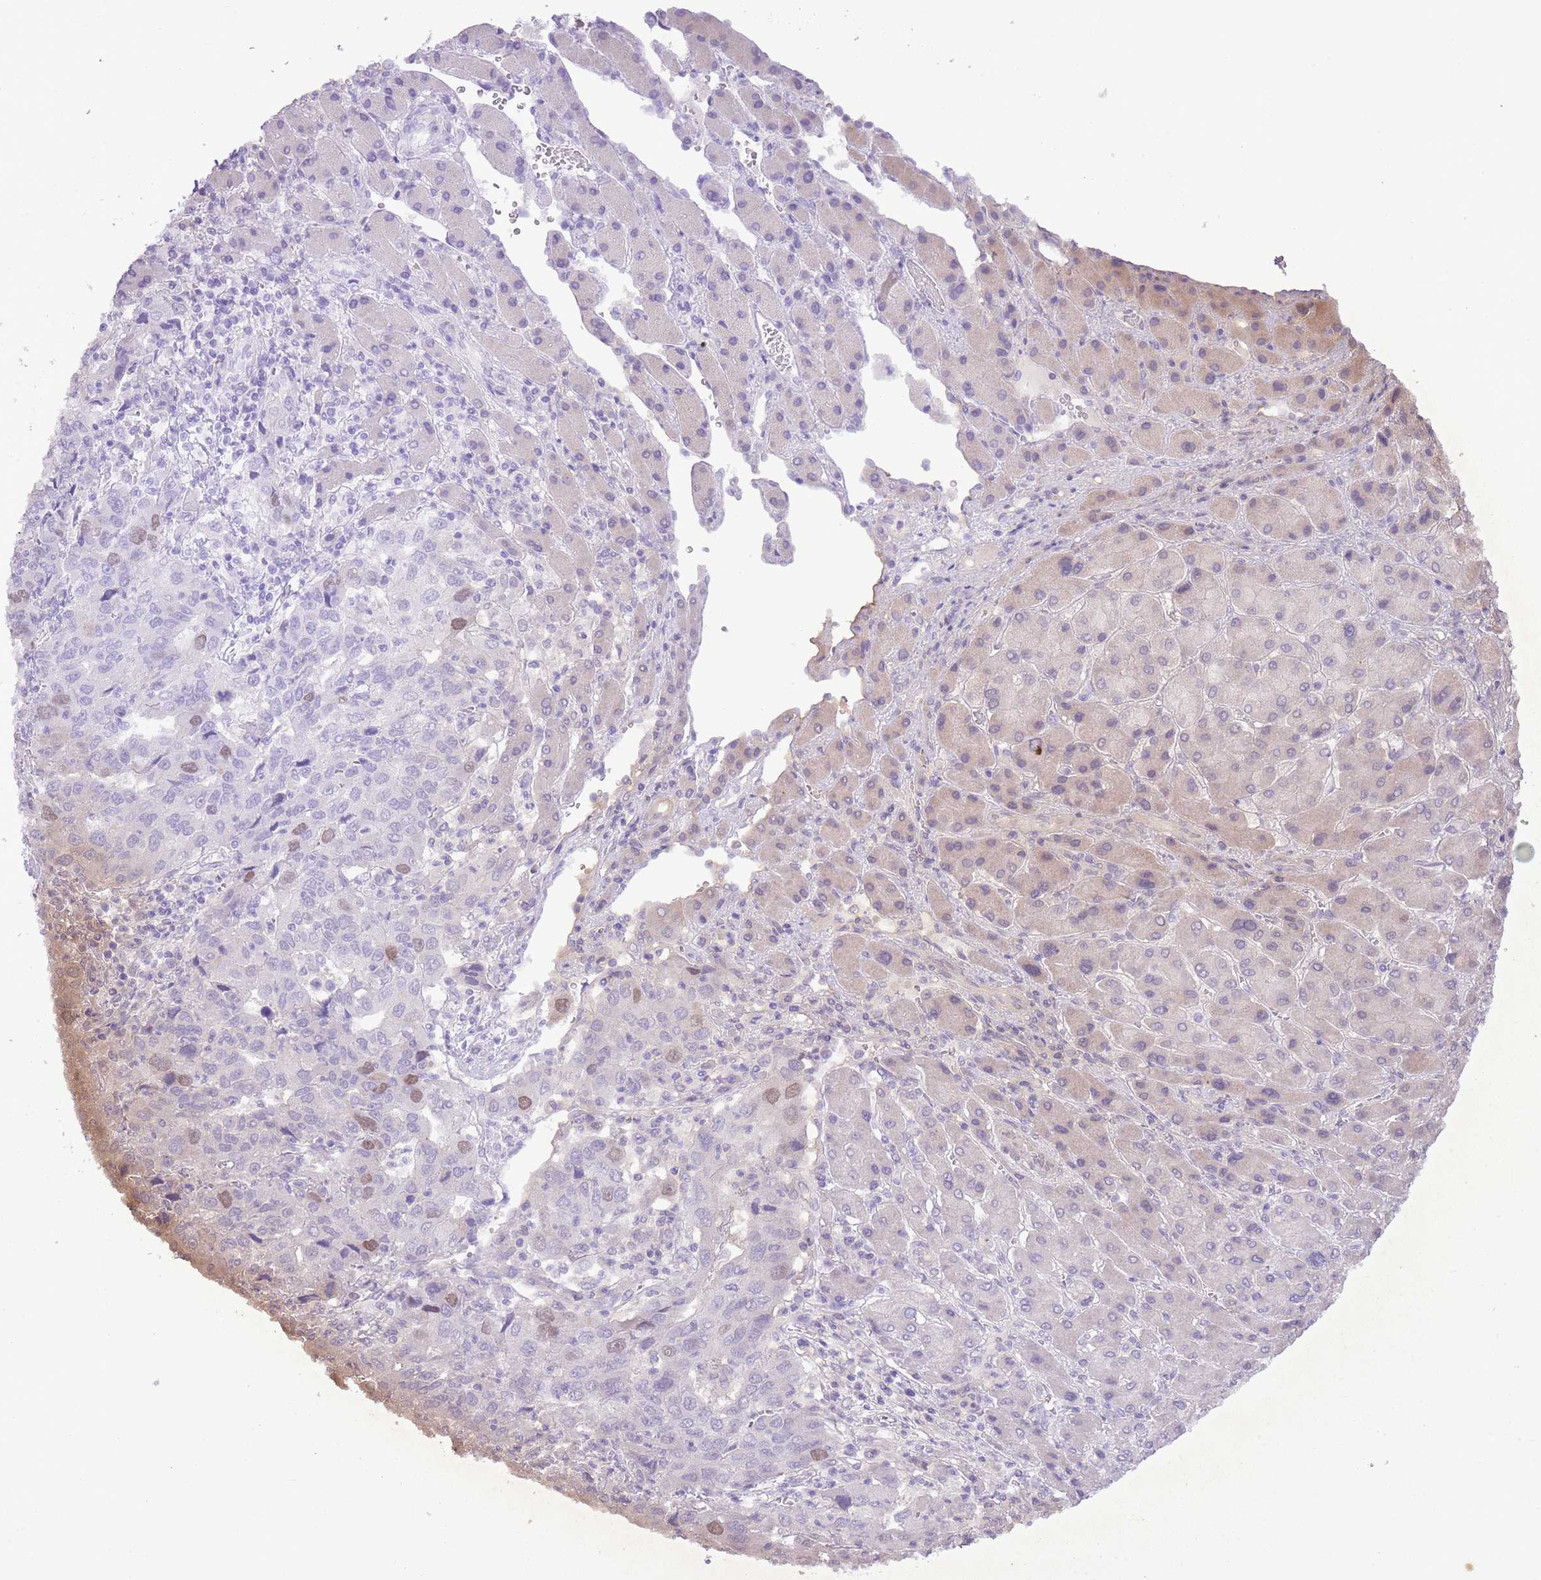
{"staining": {"intensity": "moderate", "quantity": "<25%", "location": "nuclear"}, "tissue": "liver cancer", "cell_type": "Tumor cells", "image_type": "cancer", "snomed": [{"axis": "morphology", "description": "Carcinoma, Hepatocellular, NOS"}, {"axis": "topography", "description": "Liver"}], "caption": "Moderate nuclear protein positivity is seen in about <25% of tumor cells in liver hepatocellular carcinoma. (IHC, brightfield microscopy, high magnification).", "gene": "GMNN", "patient": {"sex": "male", "age": 63}}